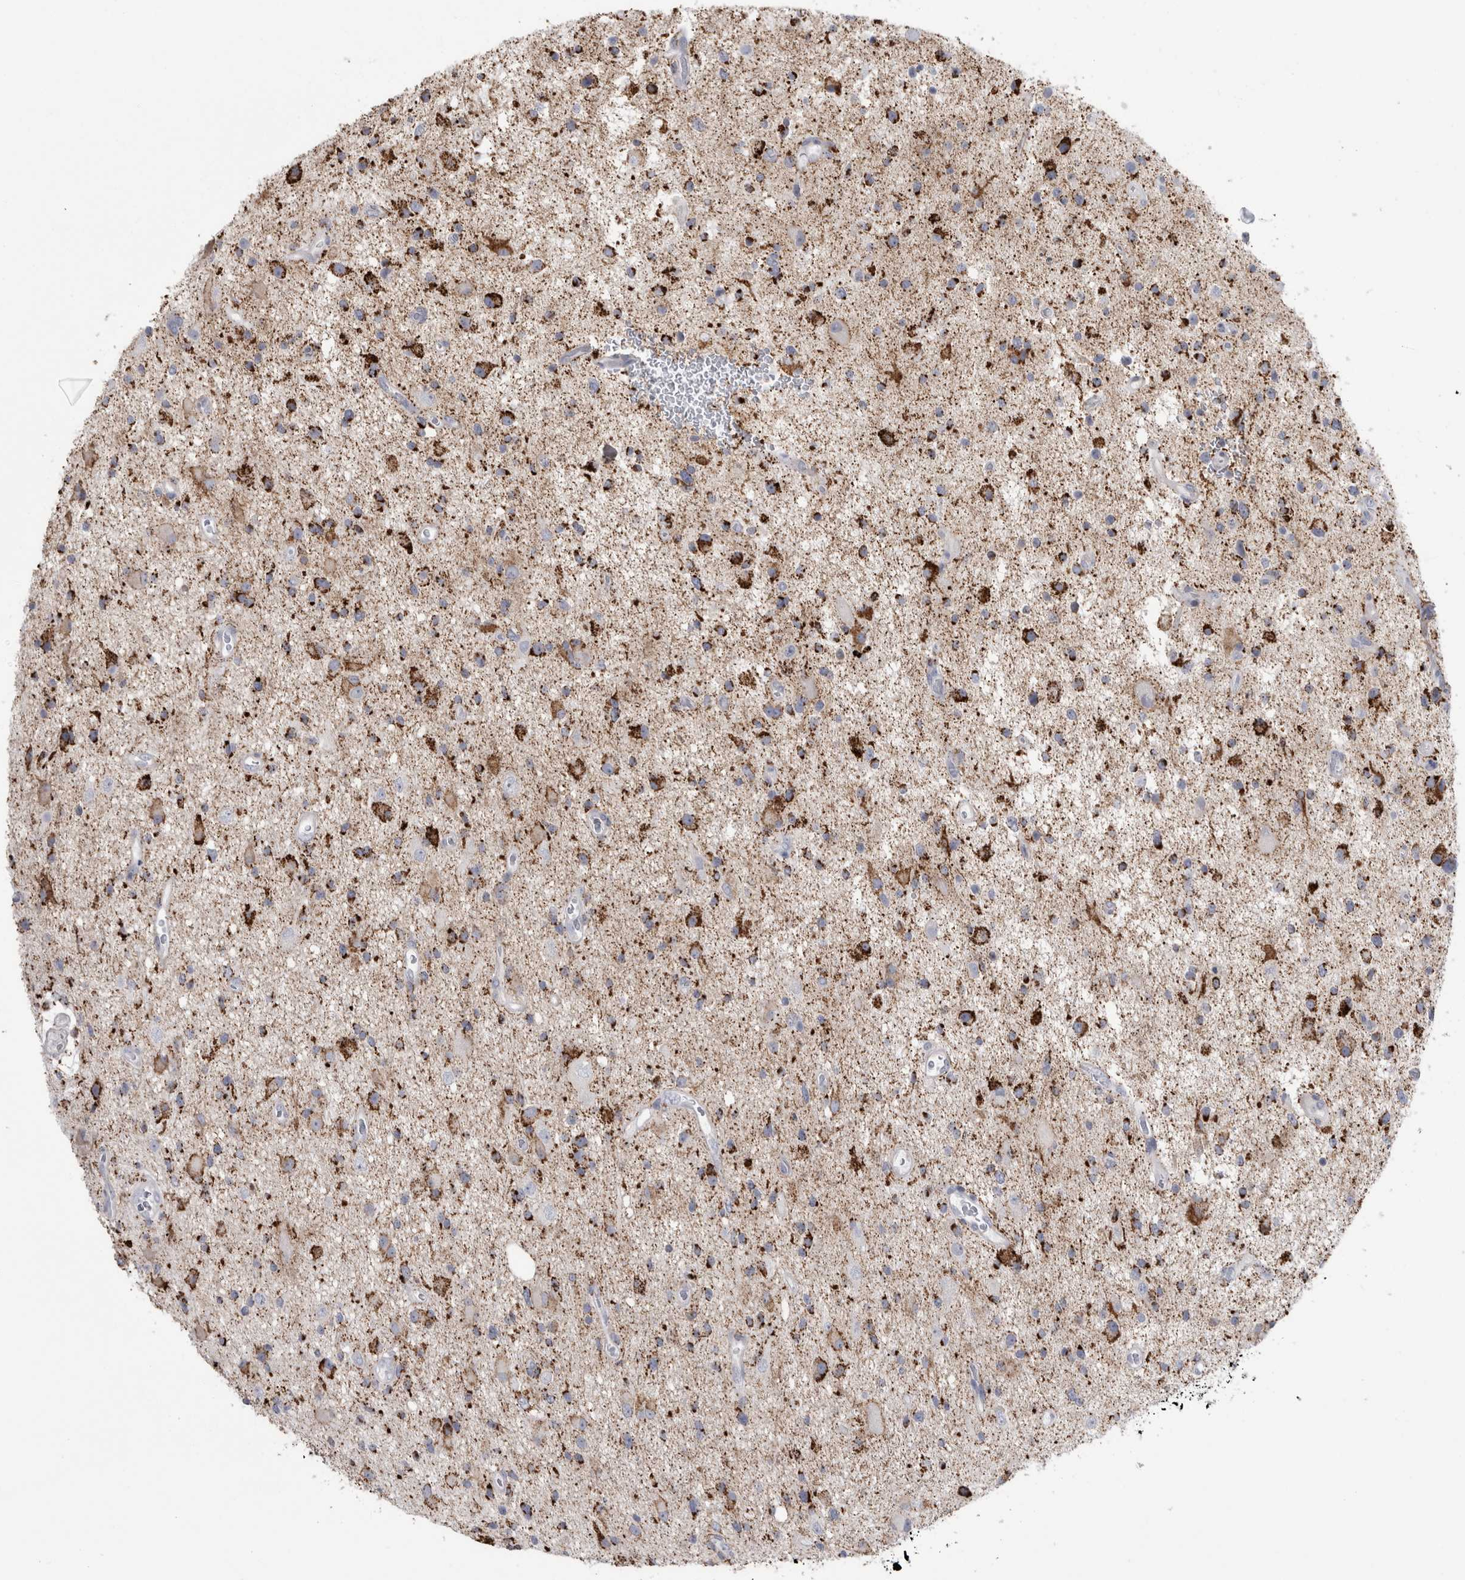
{"staining": {"intensity": "strong", "quantity": "25%-75%", "location": "cytoplasmic/membranous"}, "tissue": "glioma", "cell_type": "Tumor cells", "image_type": "cancer", "snomed": [{"axis": "morphology", "description": "Glioma, malignant, High grade"}, {"axis": "topography", "description": "Brain"}], "caption": "A high-resolution photomicrograph shows IHC staining of high-grade glioma (malignant), which demonstrates strong cytoplasmic/membranous staining in about 25%-75% of tumor cells. Nuclei are stained in blue.", "gene": "GATM", "patient": {"sex": "male", "age": 33}}